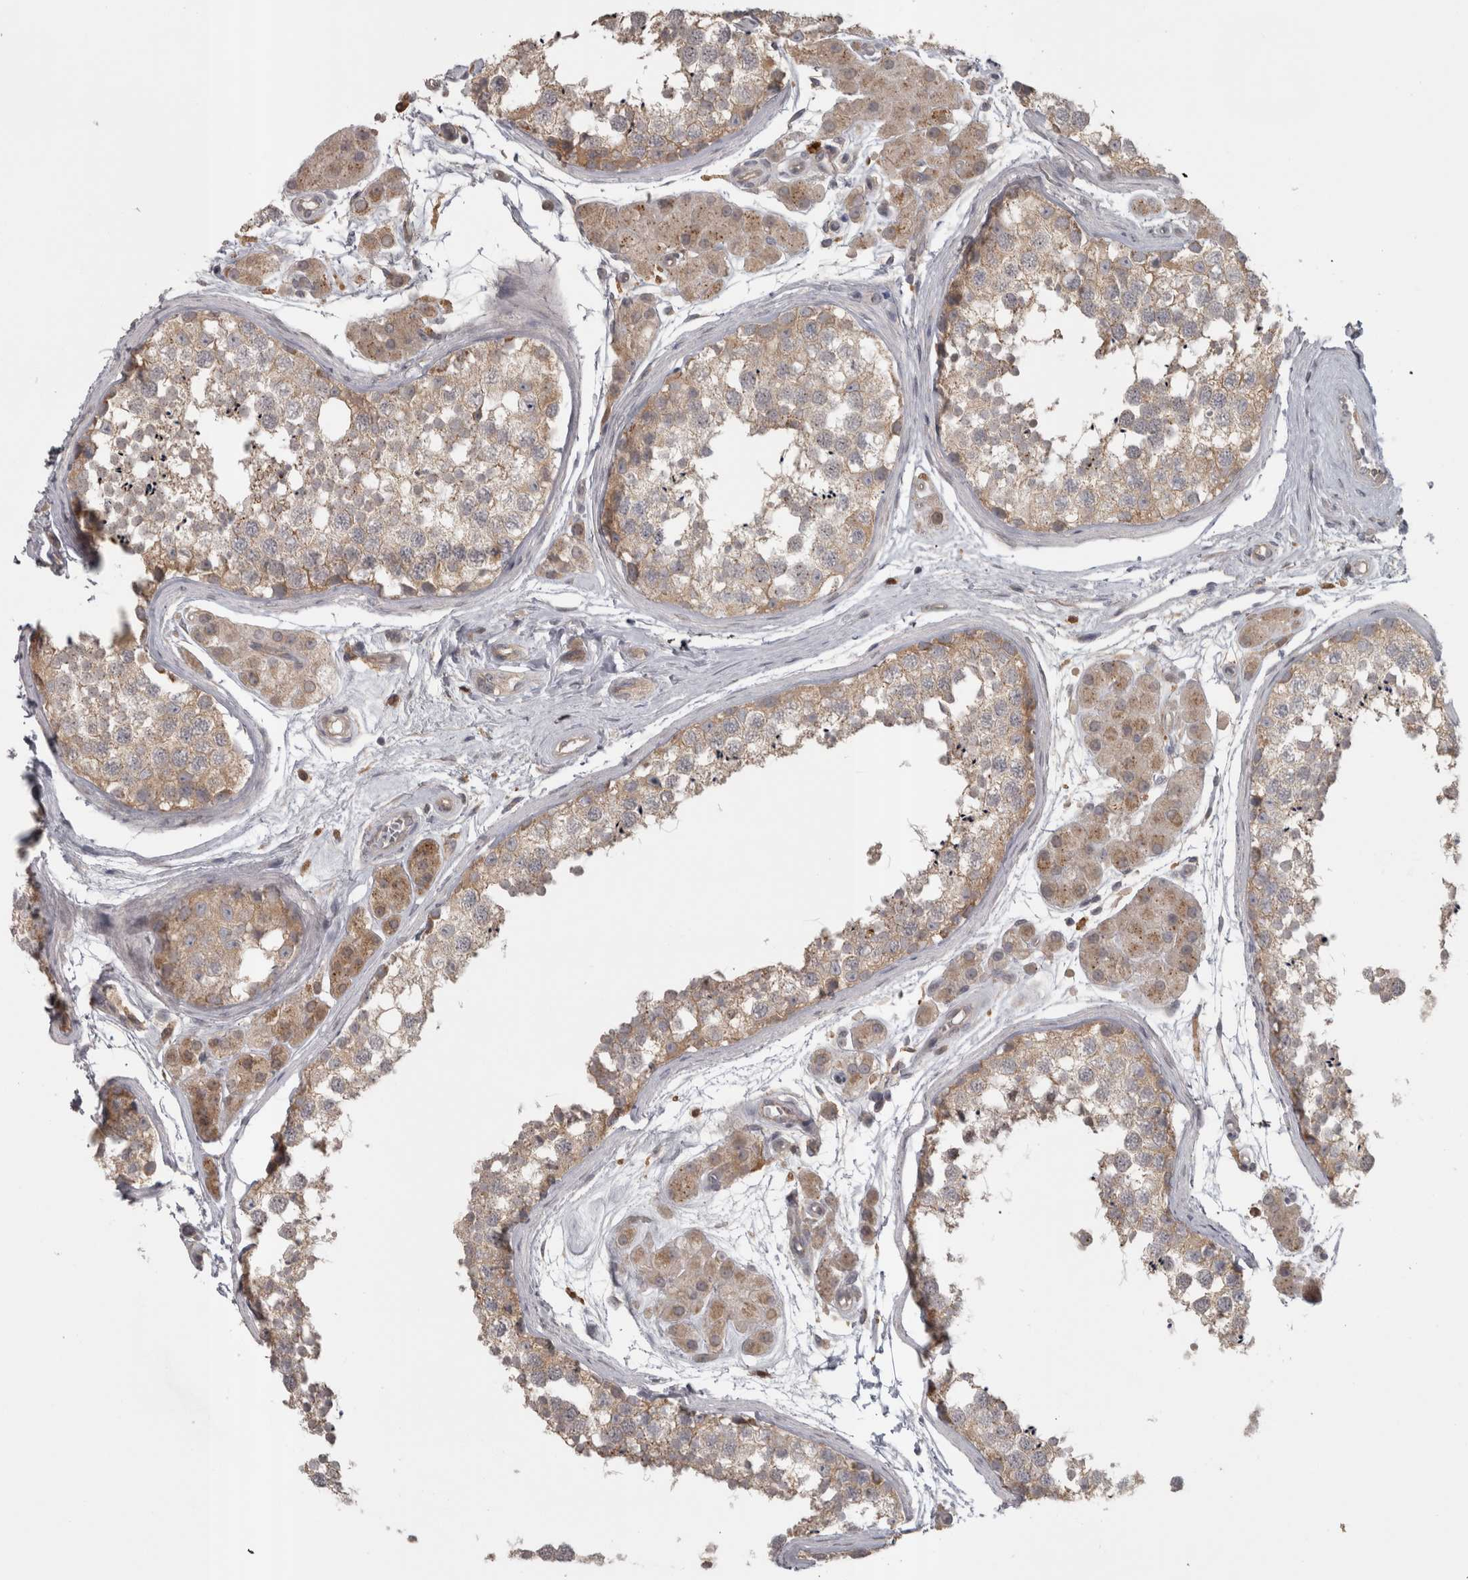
{"staining": {"intensity": "moderate", "quantity": "25%-75%", "location": "cytoplasmic/membranous"}, "tissue": "testis", "cell_type": "Cells in seminiferous ducts", "image_type": "normal", "snomed": [{"axis": "morphology", "description": "Normal tissue, NOS"}, {"axis": "topography", "description": "Testis"}], "caption": "IHC photomicrograph of normal testis stained for a protein (brown), which exhibits medium levels of moderate cytoplasmic/membranous expression in approximately 25%-75% of cells in seminiferous ducts.", "gene": "SLCO5A1", "patient": {"sex": "male", "age": 56}}